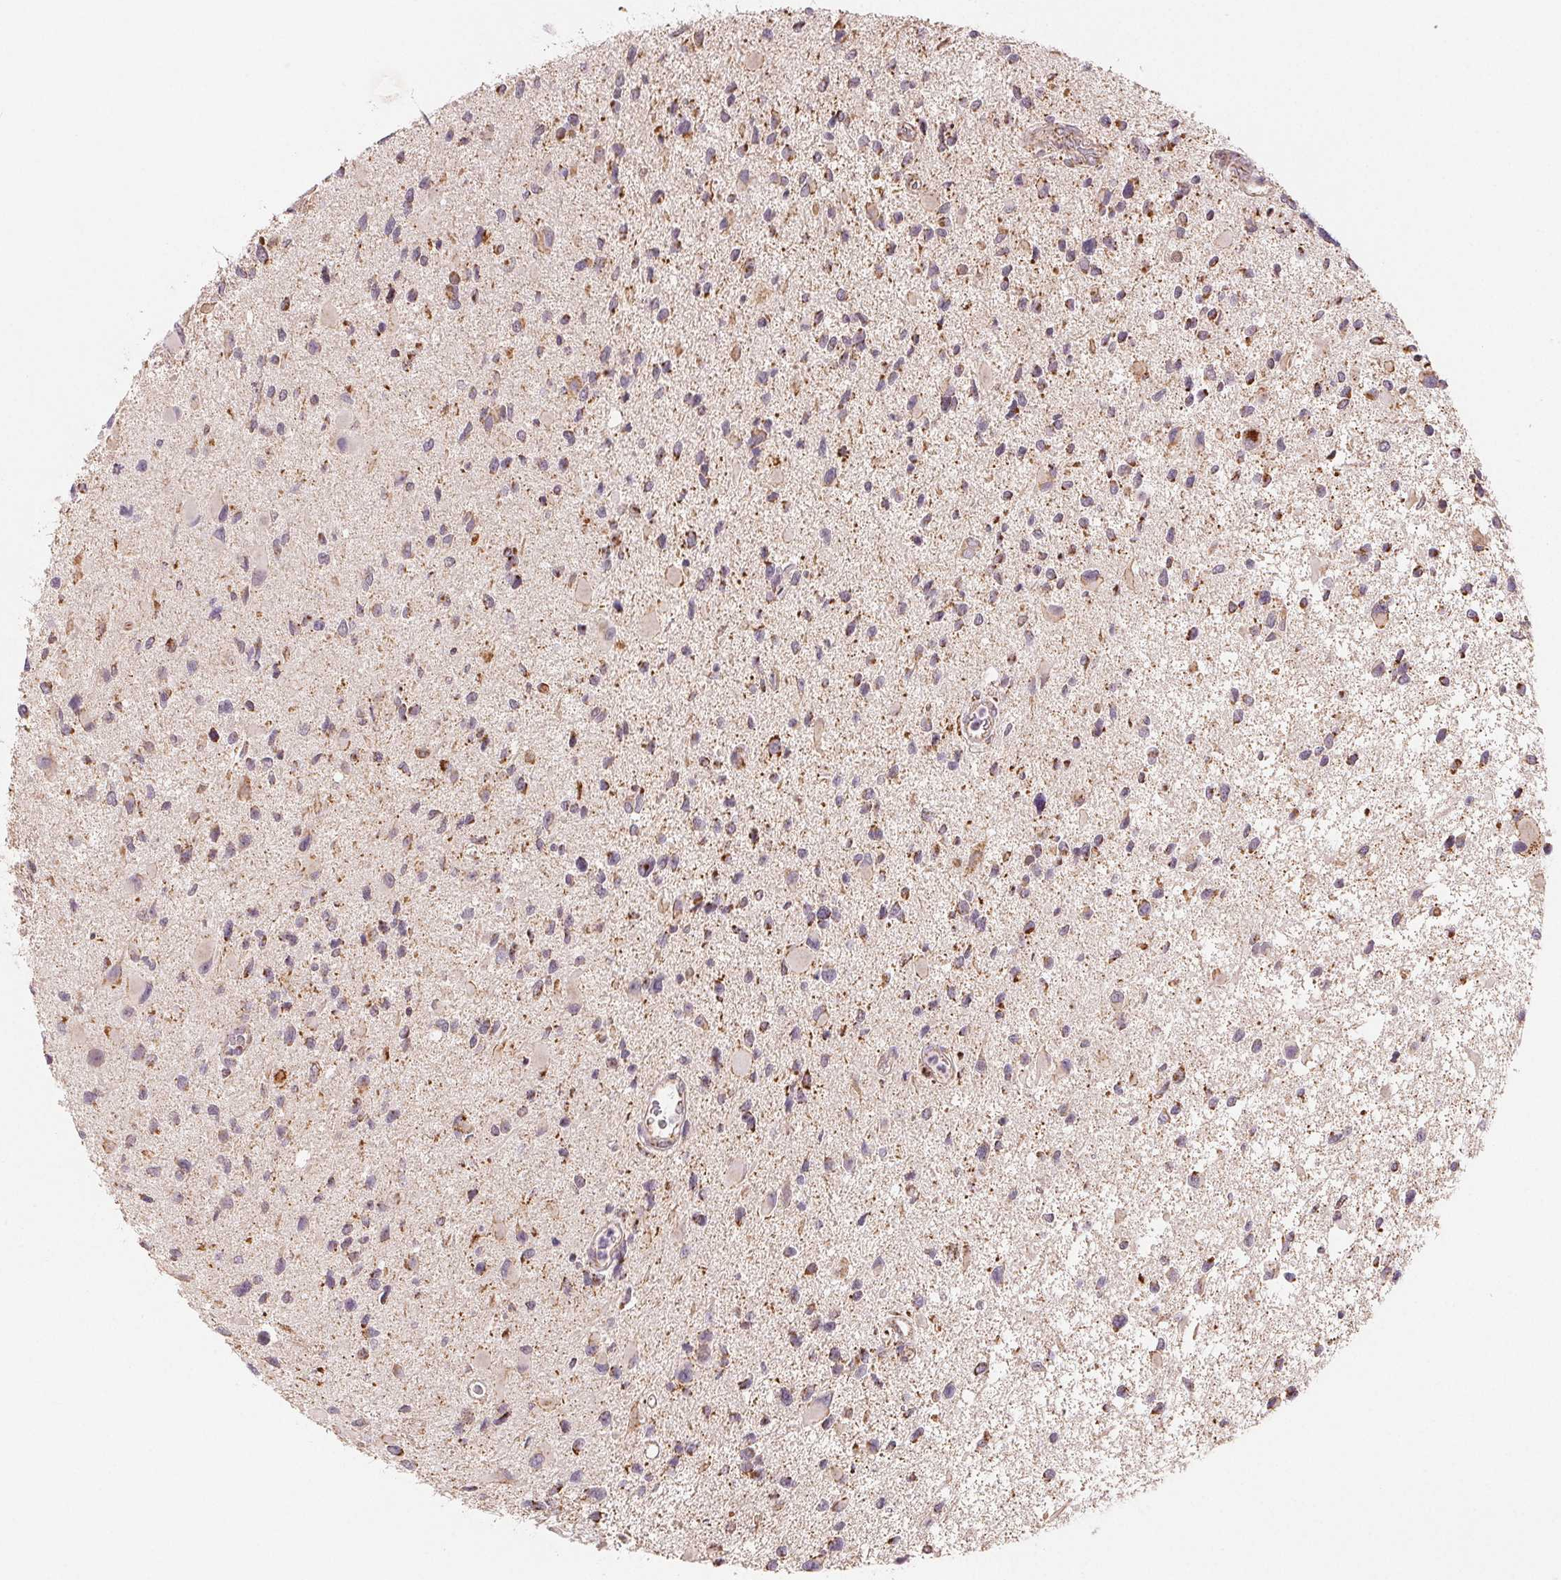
{"staining": {"intensity": "moderate", "quantity": "25%-75%", "location": "cytoplasmic/membranous"}, "tissue": "glioma", "cell_type": "Tumor cells", "image_type": "cancer", "snomed": [{"axis": "morphology", "description": "Glioma, malignant, Low grade"}, {"axis": "topography", "description": "Brain"}], "caption": "Immunohistochemical staining of human malignant glioma (low-grade) shows moderate cytoplasmic/membranous protein positivity in approximately 25%-75% of tumor cells.", "gene": "HINT2", "patient": {"sex": "female", "age": 32}}